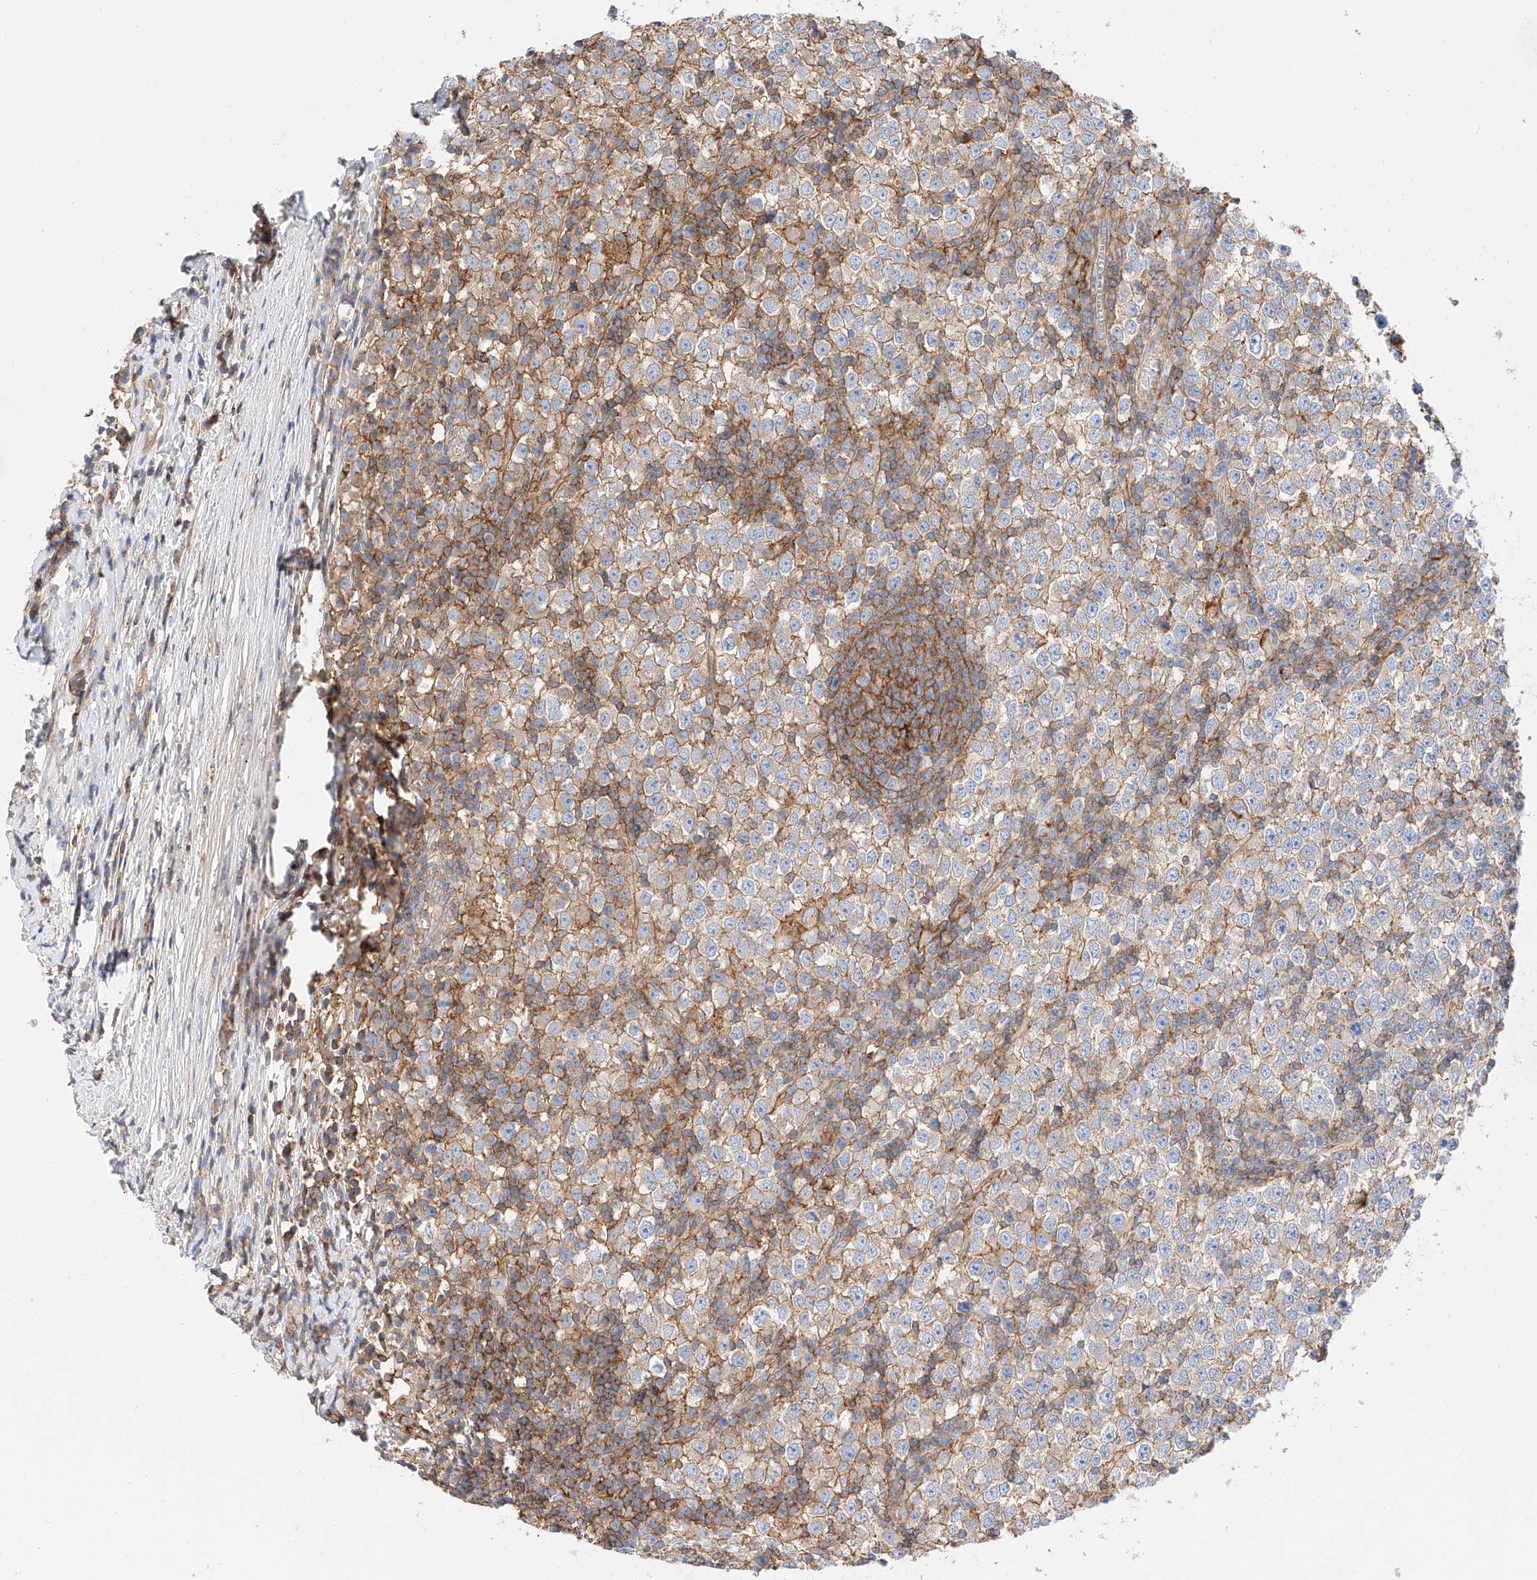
{"staining": {"intensity": "weak", "quantity": ">75%", "location": "cytoplasmic/membranous"}, "tissue": "testis cancer", "cell_type": "Tumor cells", "image_type": "cancer", "snomed": [{"axis": "morphology", "description": "Seminoma, NOS"}, {"axis": "topography", "description": "Testis"}], "caption": "Seminoma (testis) tissue displays weak cytoplasmic/membranous staining in about >75% of tumor cells The protein of interest is shown in brown color, while the nuclei are stained blue.", "gene": "HAUS4", "patient": {"sex": "male", "age": 65}}